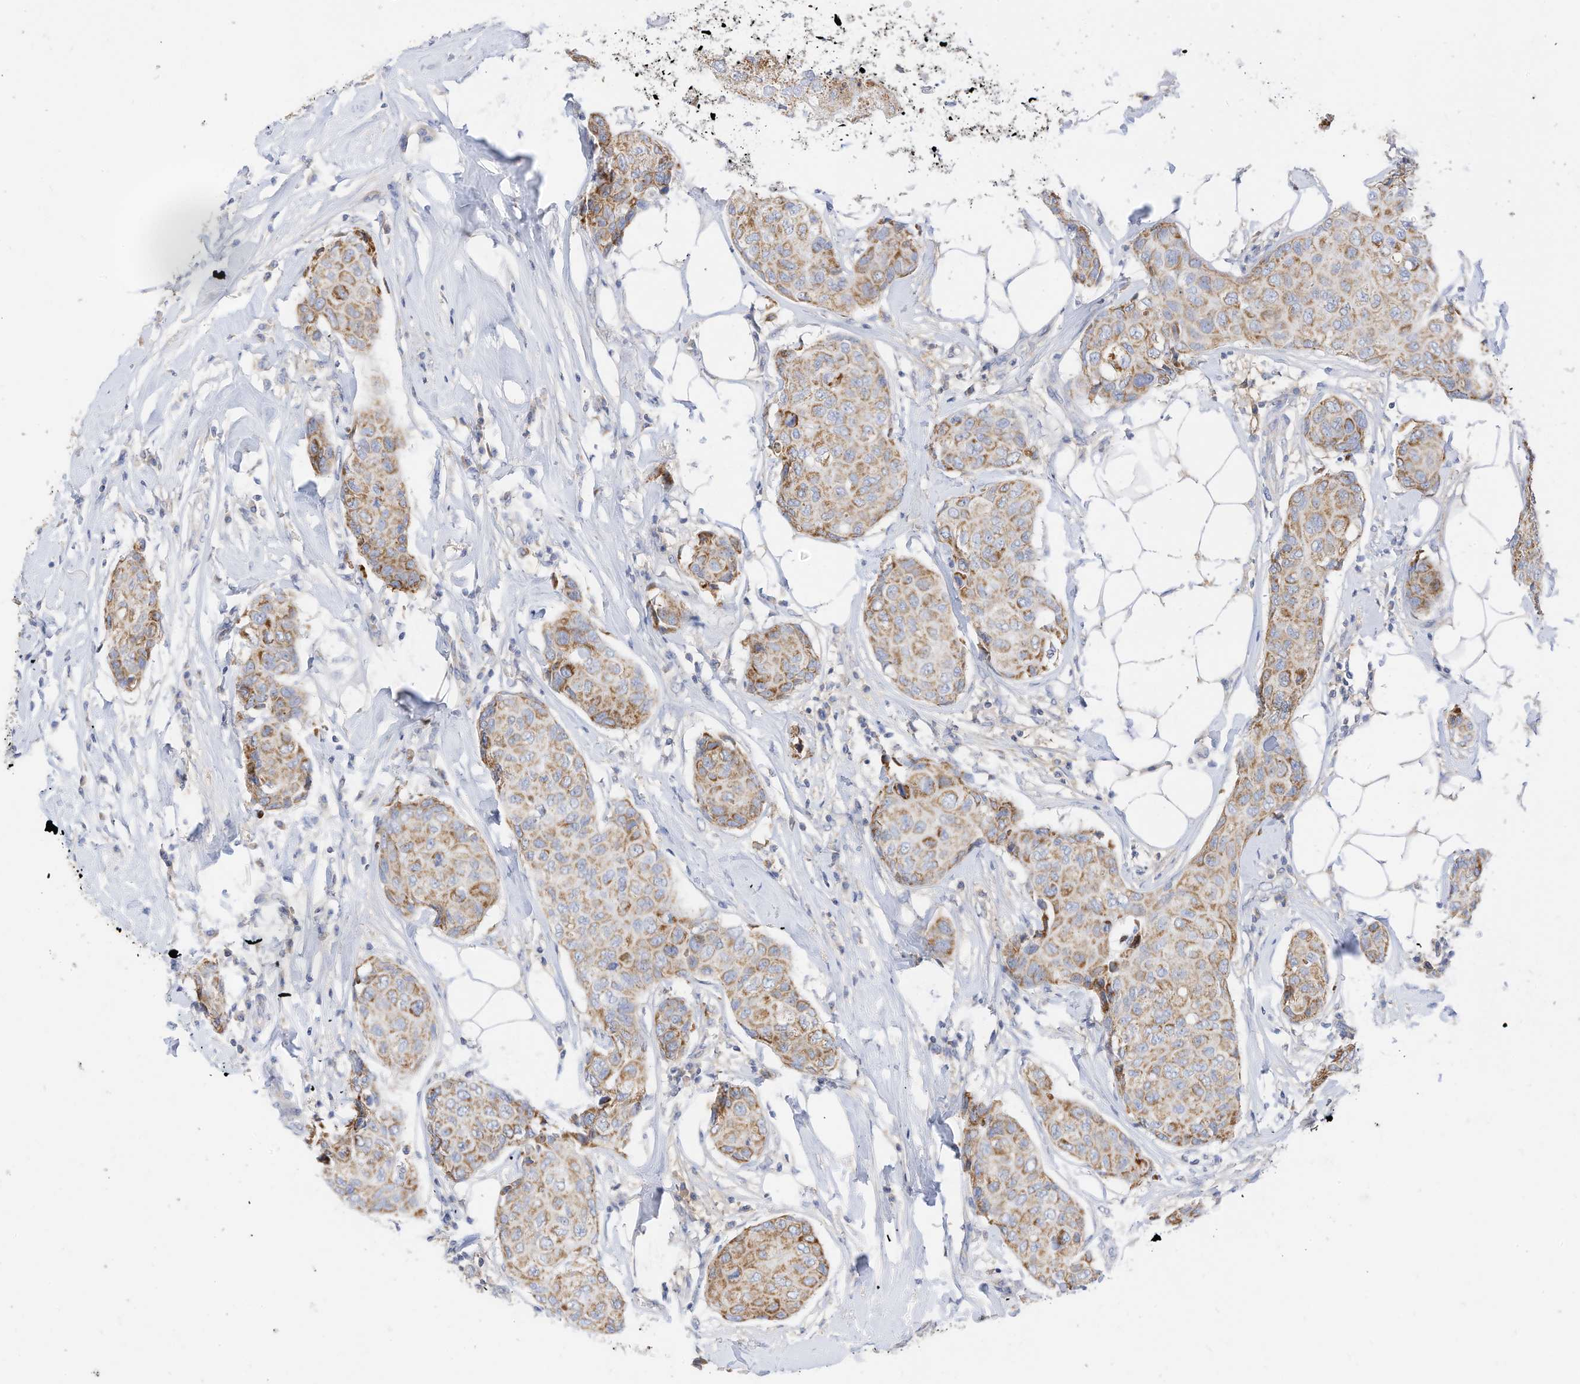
{"staining": {"intensity": "moderate", "quantity": ">75%", "location": "cytoplasmic/membranous"}, "tissue": "breast cancer", "cell_type": "Tumor cells", "image_type": "cancer", "snomed": [{"axis": "morphology", "description": "Duct carcinoma"}, {"axis": "topography", "description": "Breast"}], "caption": "A photomicrograph of human breast invasive ductal carcinoma stained for a protein reveals moderate cytoplasmic/membranous brown staining in tumor cells.", "gene": "RHOH", "patient": {"sex": "female", "age": 80}}